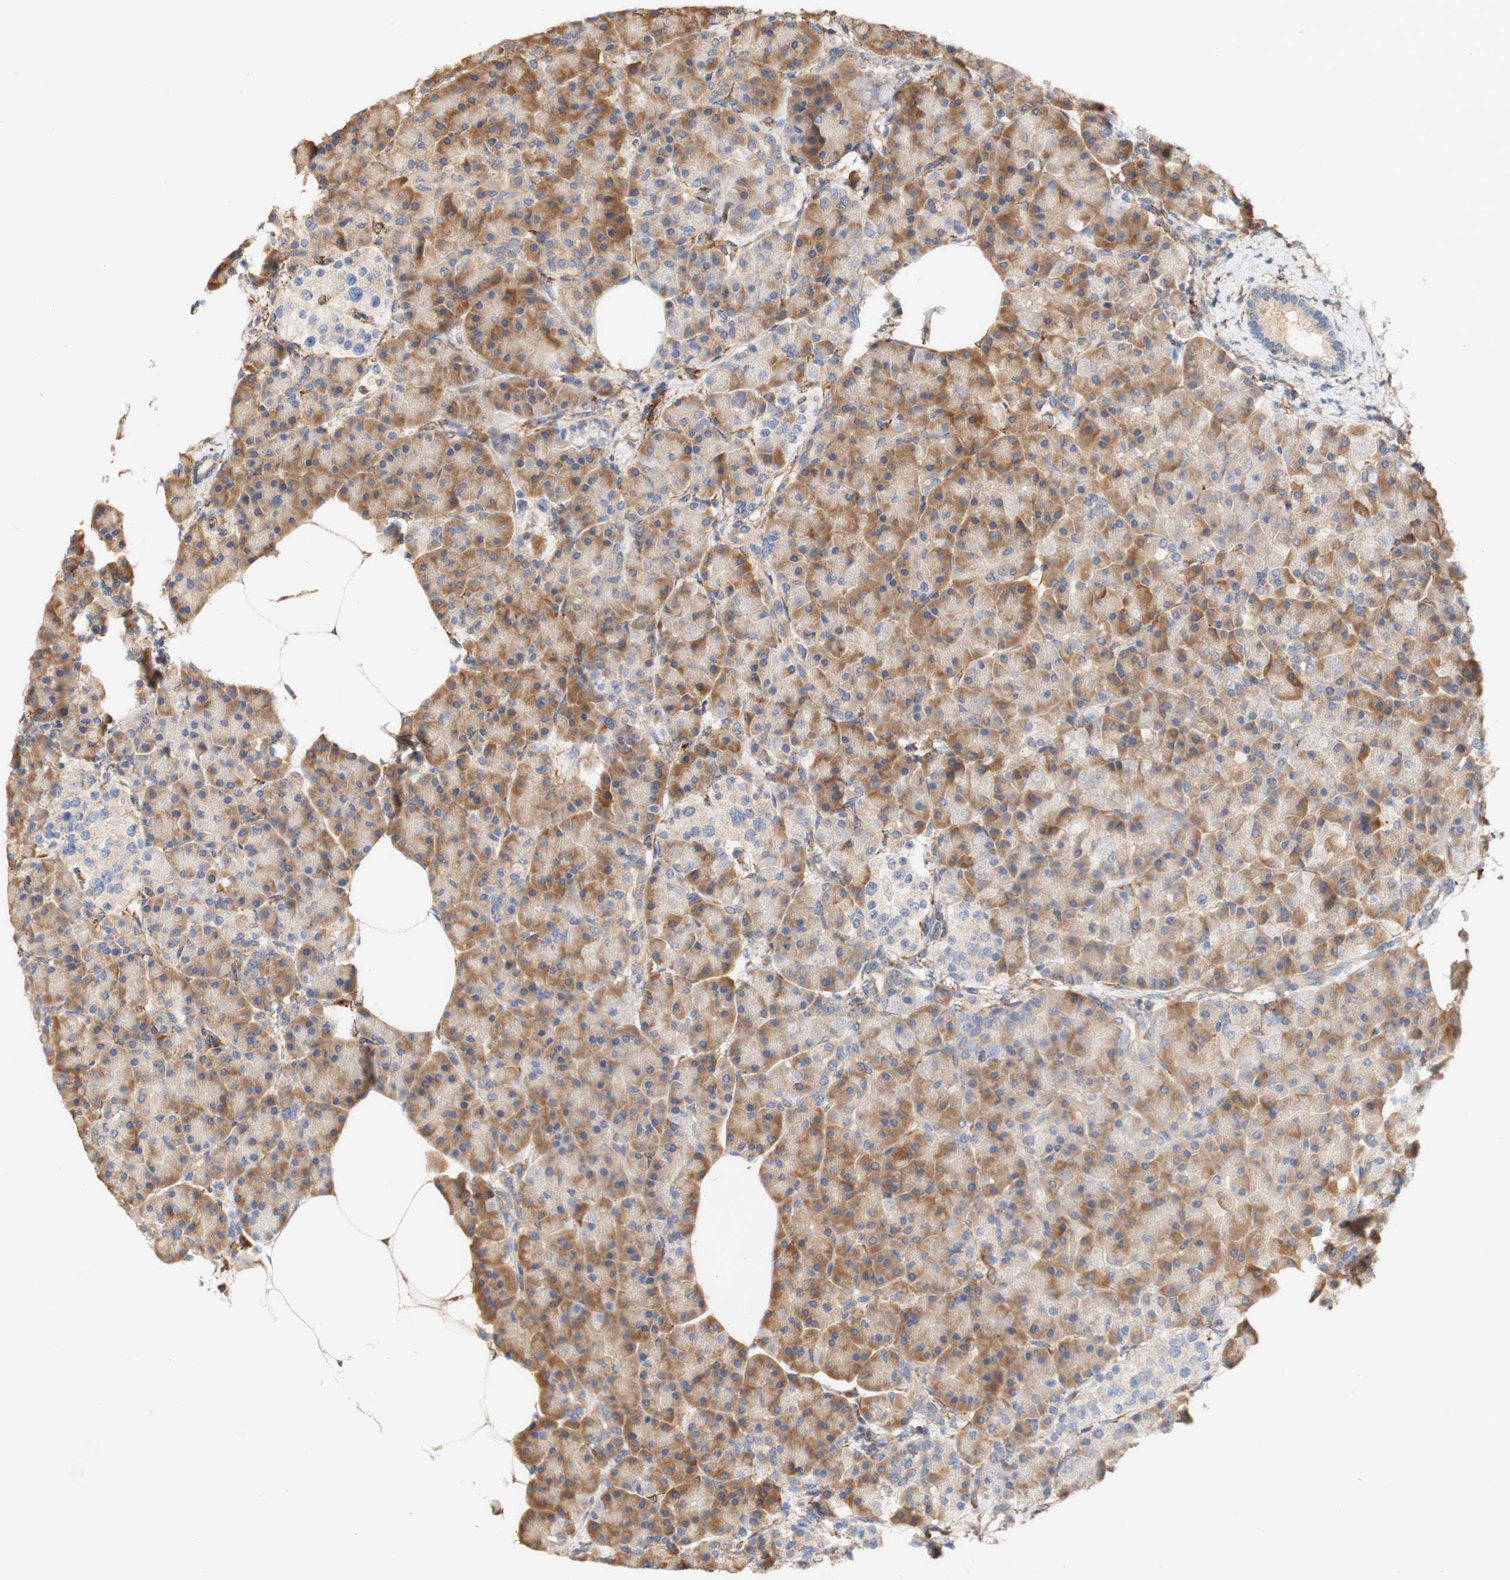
{"staining": {"intensity": "moderate", "quantity": ">75%", "location": "cytoplasmic/membranous"}, "tissue": "pancreas", "cell_type": "Exocrine glandular cells", "image_type": "normal", "snomed": [{"axis": "morphology", "description": "Normal tissue, NOS"}, {"axis": "topography", "description": "Pancreas"}], "caption": "Immunohistochemical staining of normal pancreas shows >75% levels of moderate cytoplasmic/membranous protein expression in about >75% of exocrine glandular cells.", "gene": "EIF2AK4", "patient": {"sex": "female", "age": 70}}